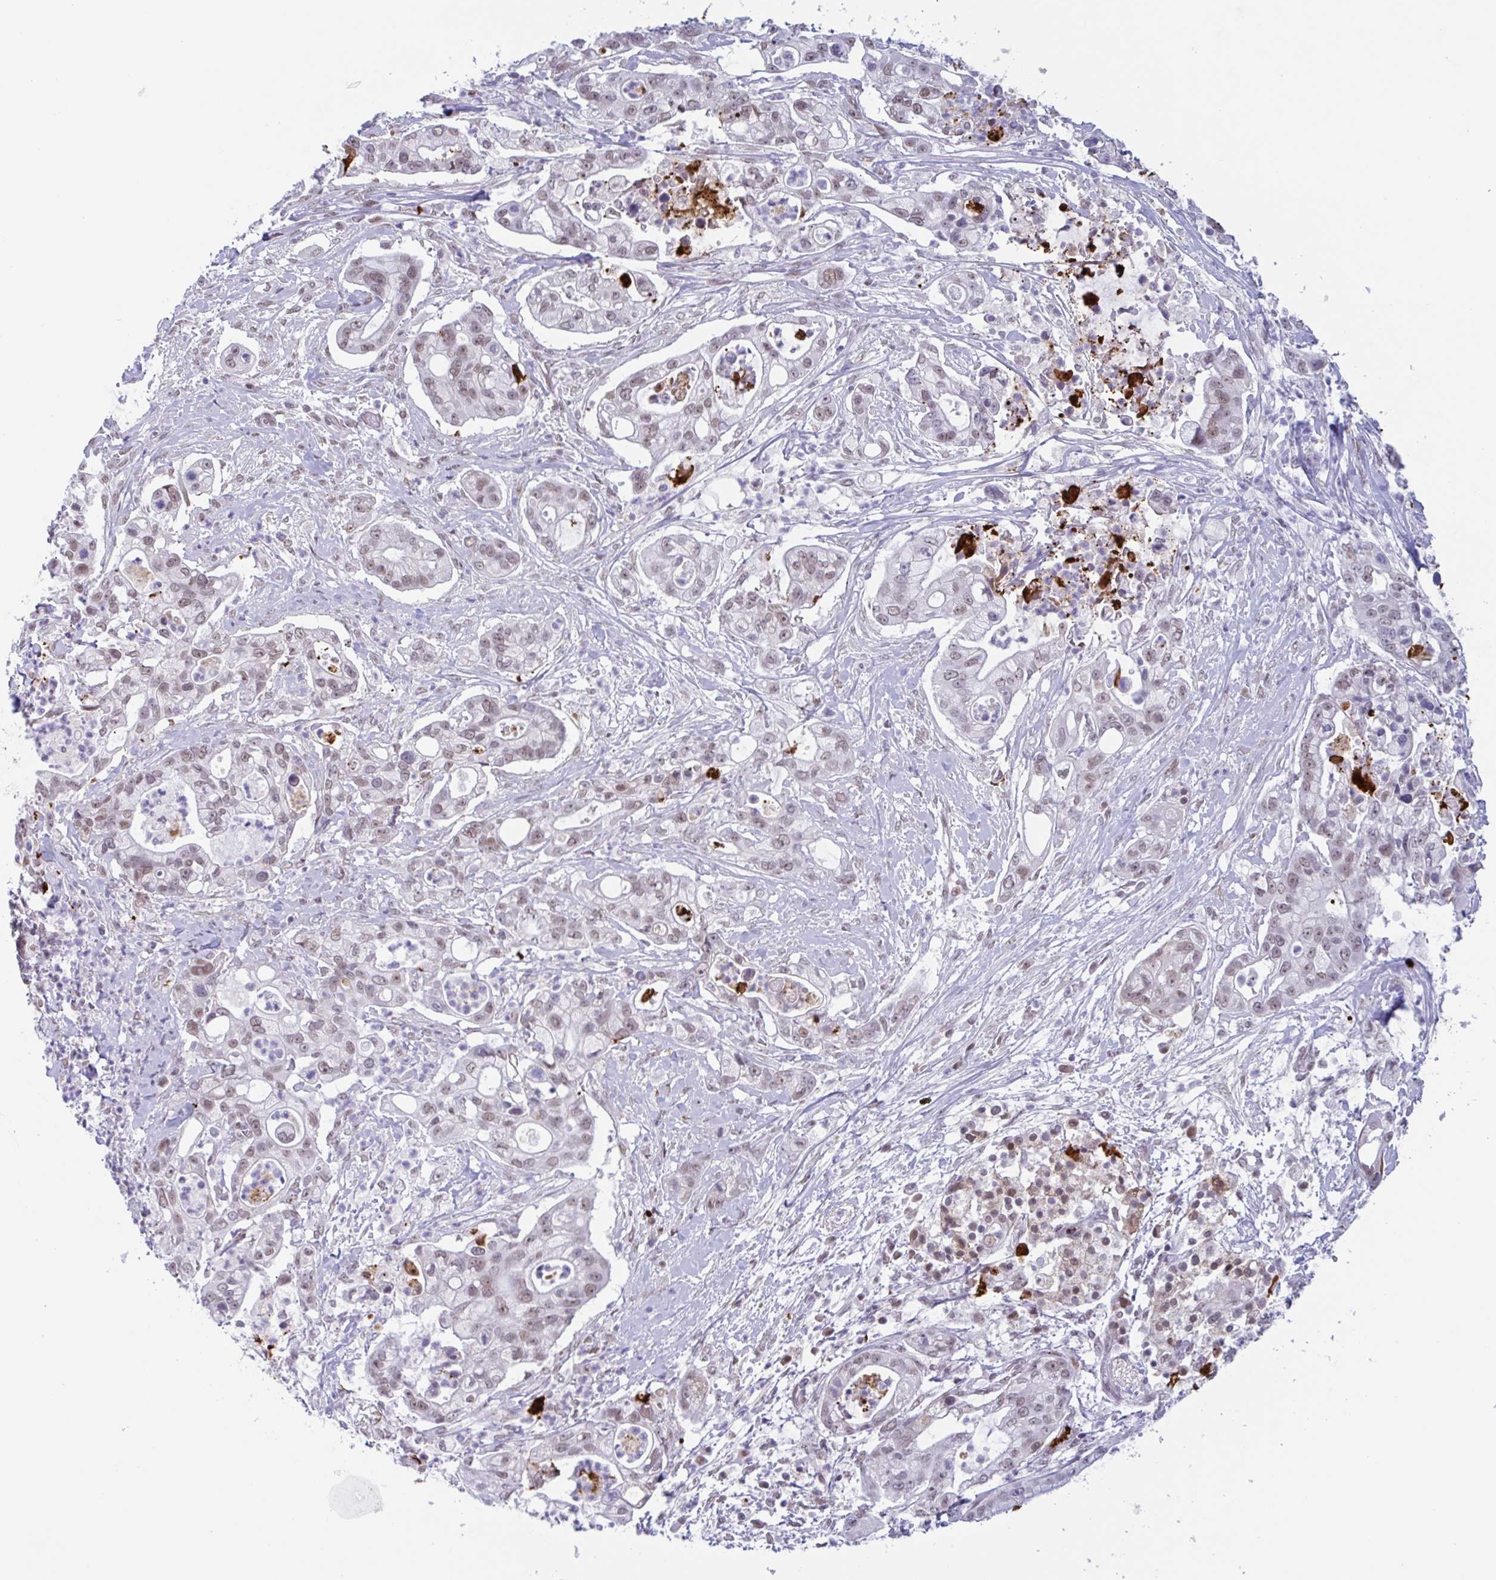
{"staining": {"intensity": "moderate", "quantity": ">75%", "location": "nuclear"}, "tissue": "pancreatic cancer", "cell_type": "Tumor cells", "image_type": "cancer", "snomed": [{"axis": "morphology", "description": "Adenocarcinoma, NOS"}, {"axis": "topography", "description": "Pancreas"}], "caption": "Protein expression analysis of pancreatic cancer (adenocarcinoma) reveals moderate nuclear staining in about >75% of tumor cells.", "gene": "PLG", "patient": {"sex": "female", "age": 69}}